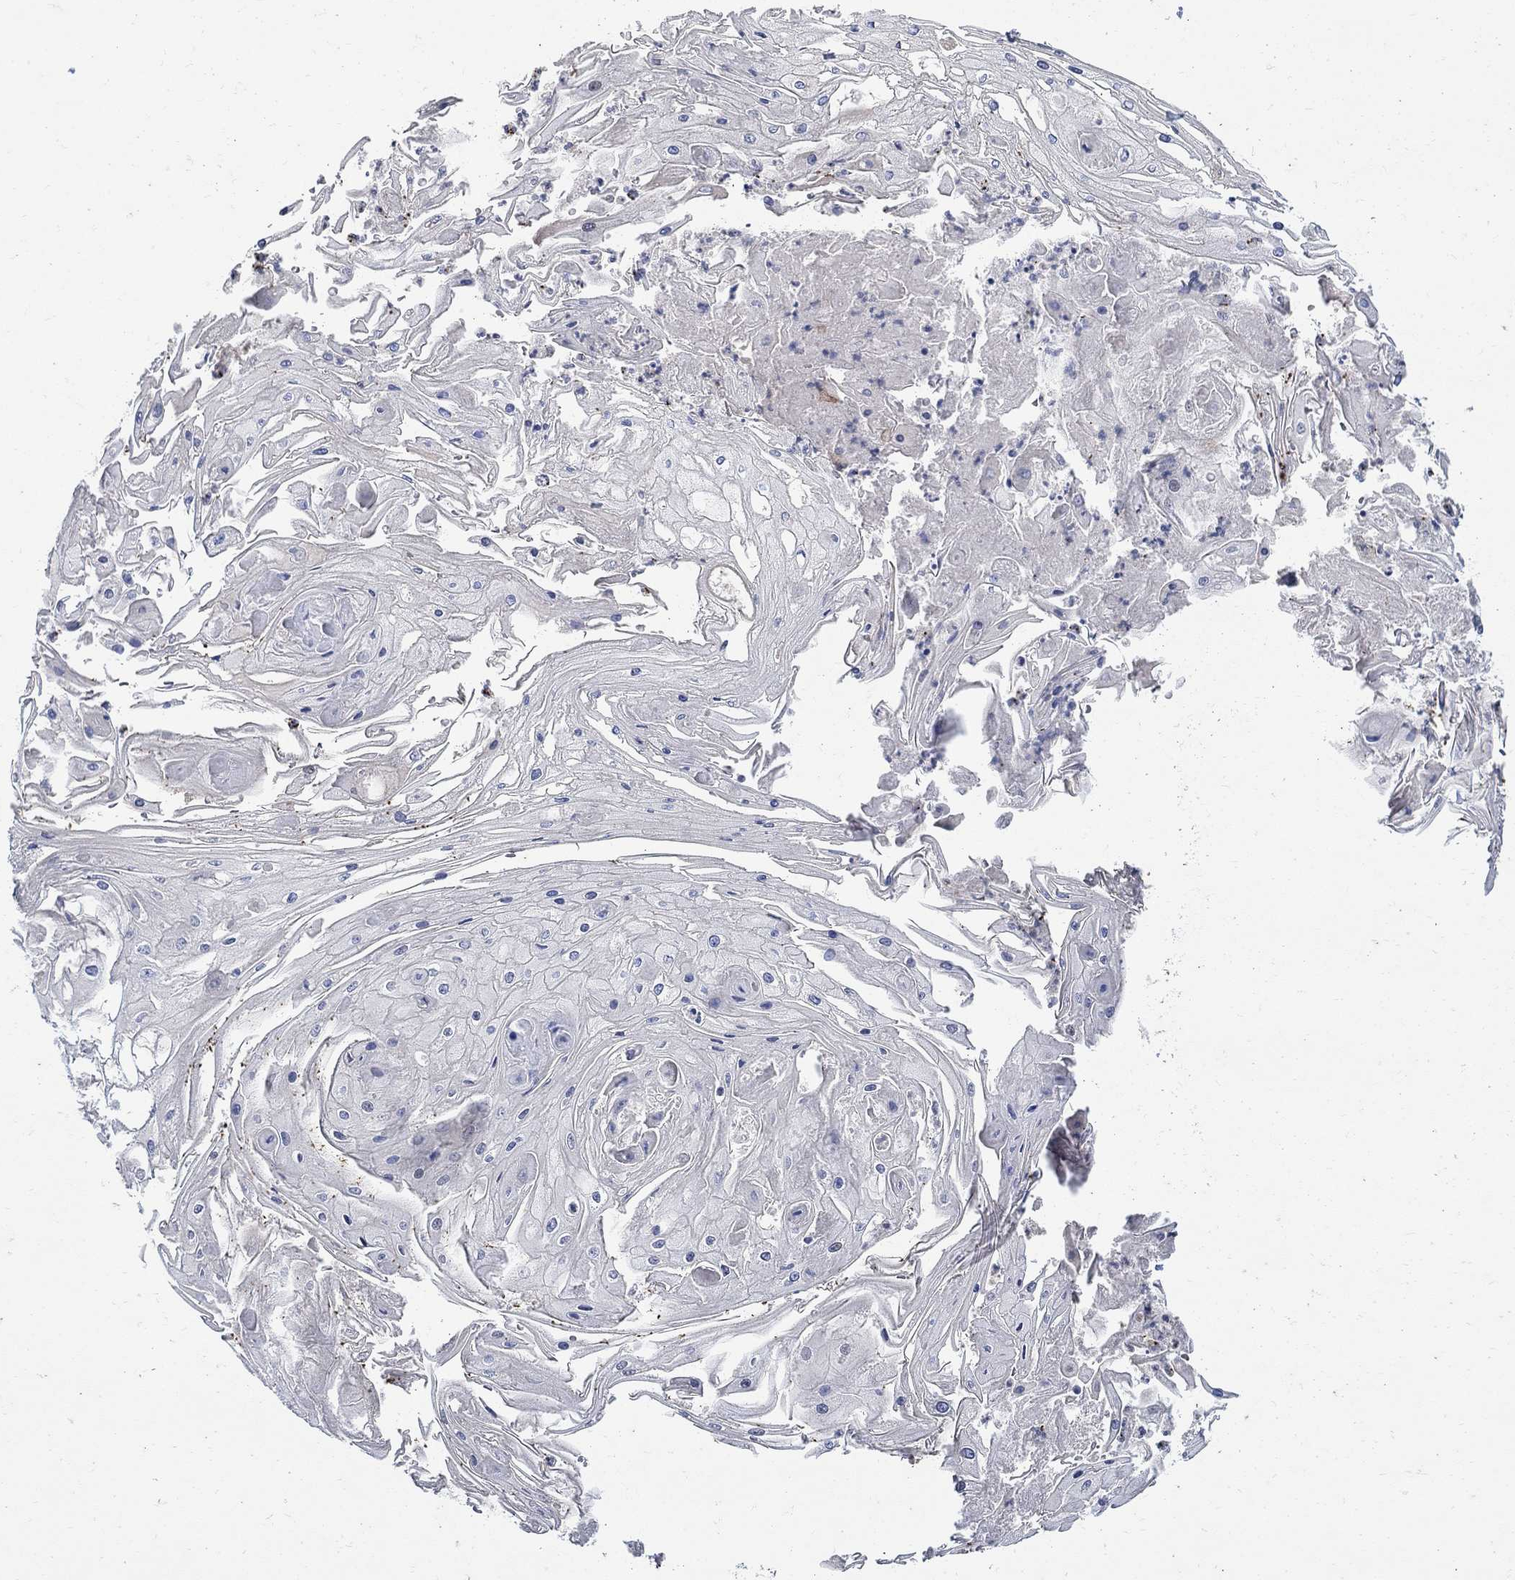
{"staining": {"intensity": "negative", "quantity": "none", "location": "none"}, "tissue": "skin cancer", "cell_type": "Tumor cells", "image_type": "cancer", "snomed": [{"axis": "morphology", "description": "Squamous cell carcinoma, NOS"}, {"axis": "topography", "description": "Skin"}], "caption": "IHC micrograph of neoplastic tissue: human skin squamous cell carcinoma stained with DAB (3,3'-diaminobenzidine) shows no significant protein staining in tumor cells.", "gene": "TGM2", "patient": {"sex": "male", "age": 70}}